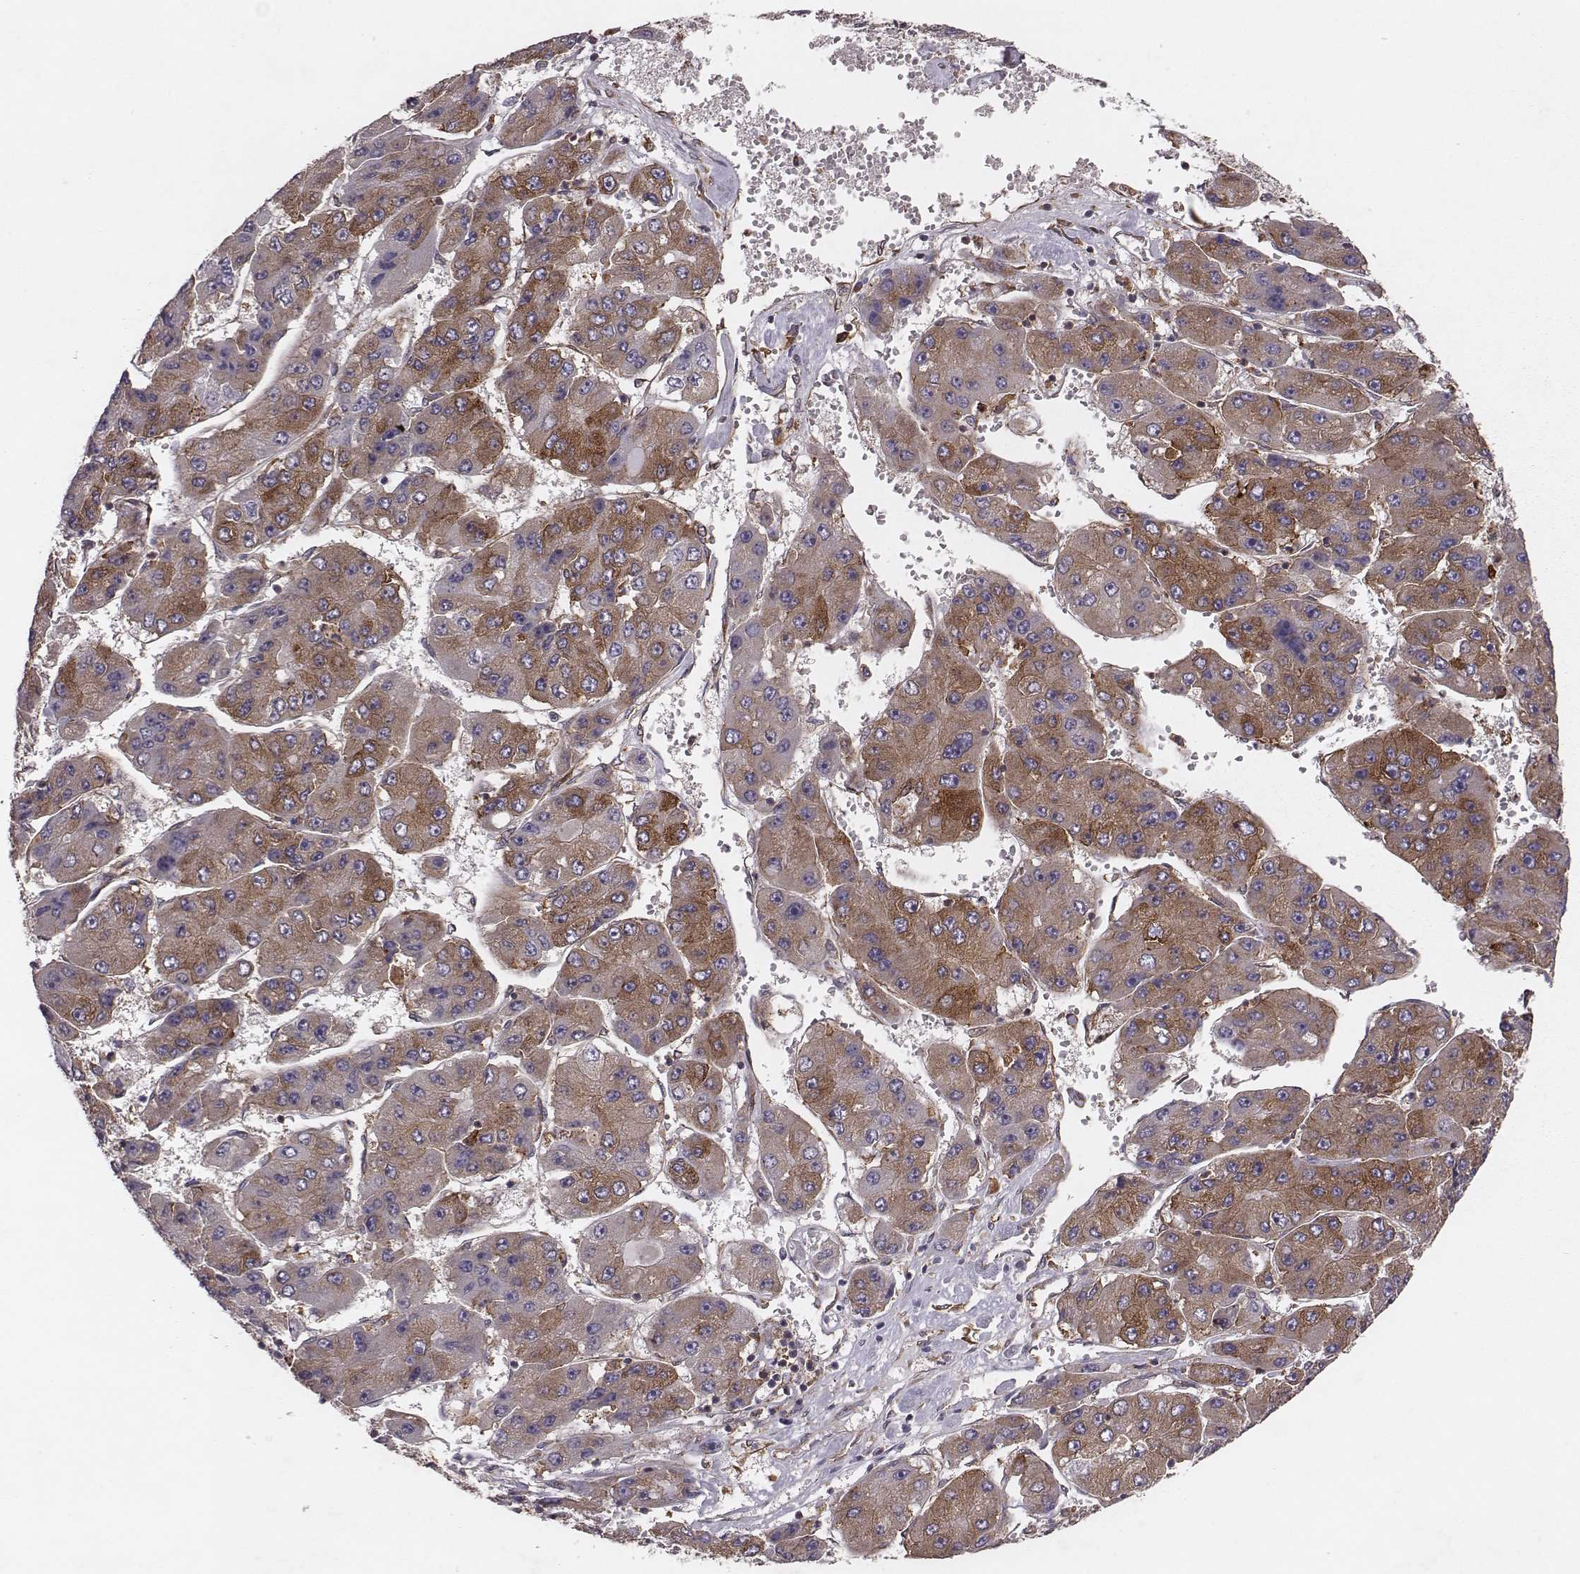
{"staining": {"intensity": "moderate", "quantity": "25%-75%", "location": "cytoplasmic/membranous"}, "tissue": "liver cancer", "cell_type": "Tumor cells", "image_type": "cancer", "snomed": [{"axis": "morphology", "description": "Carcinoma, Hepatocellular, NOS"}, {"axis": "topography", "description": "Liver"}], "caption": "Hepatocellular carcinoma (liver) stained with a brown dye reveals moderate cytoplasmic/membranous positive positivity in approximately 25%-75% of tumor cells.", "gene": "TXLNA", "patient": {"sex": "female", "age": 61}}